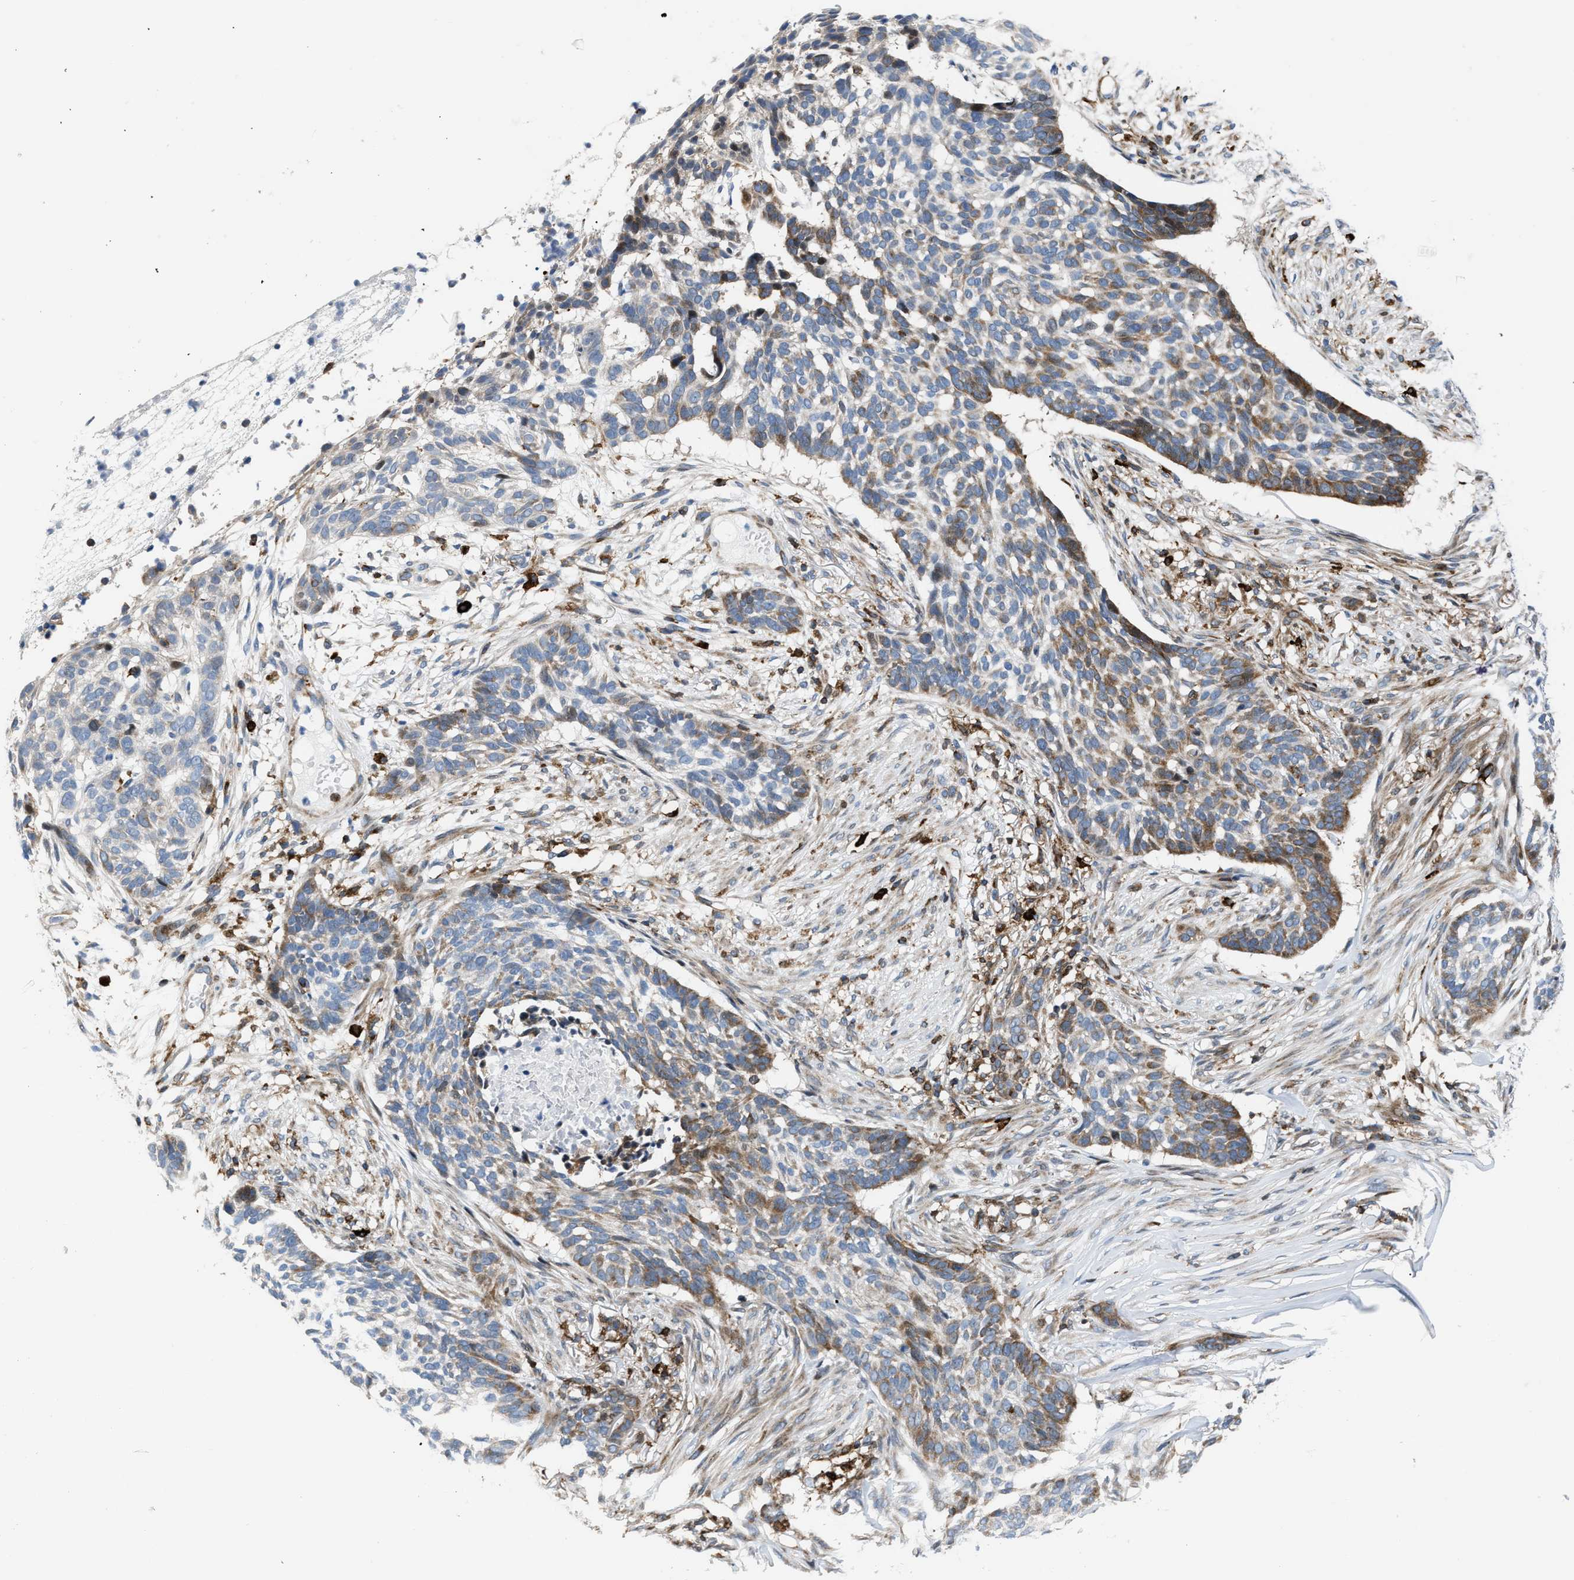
{"staining": {"intensity": "moderate", "quantity": "<25%", "location": "cytoplasmic/membranous"}, "tissue": "skin cancer", "cell_type": "Tumor cells", "image_type": "cancer", "snomed": [{"axis": "morphology", "description": "Basal cell carcinoma"}, {"axis": "topography", "description": "Skin"}], "caption": "Moderate cytoplasmic/membranous expression for a protein is appreciated in approximately <25% of tumor cells of skin basal cell carcinoma using IHC.", "gene": "ATP9A", "patient": {"sex": "male", "age": 85}}